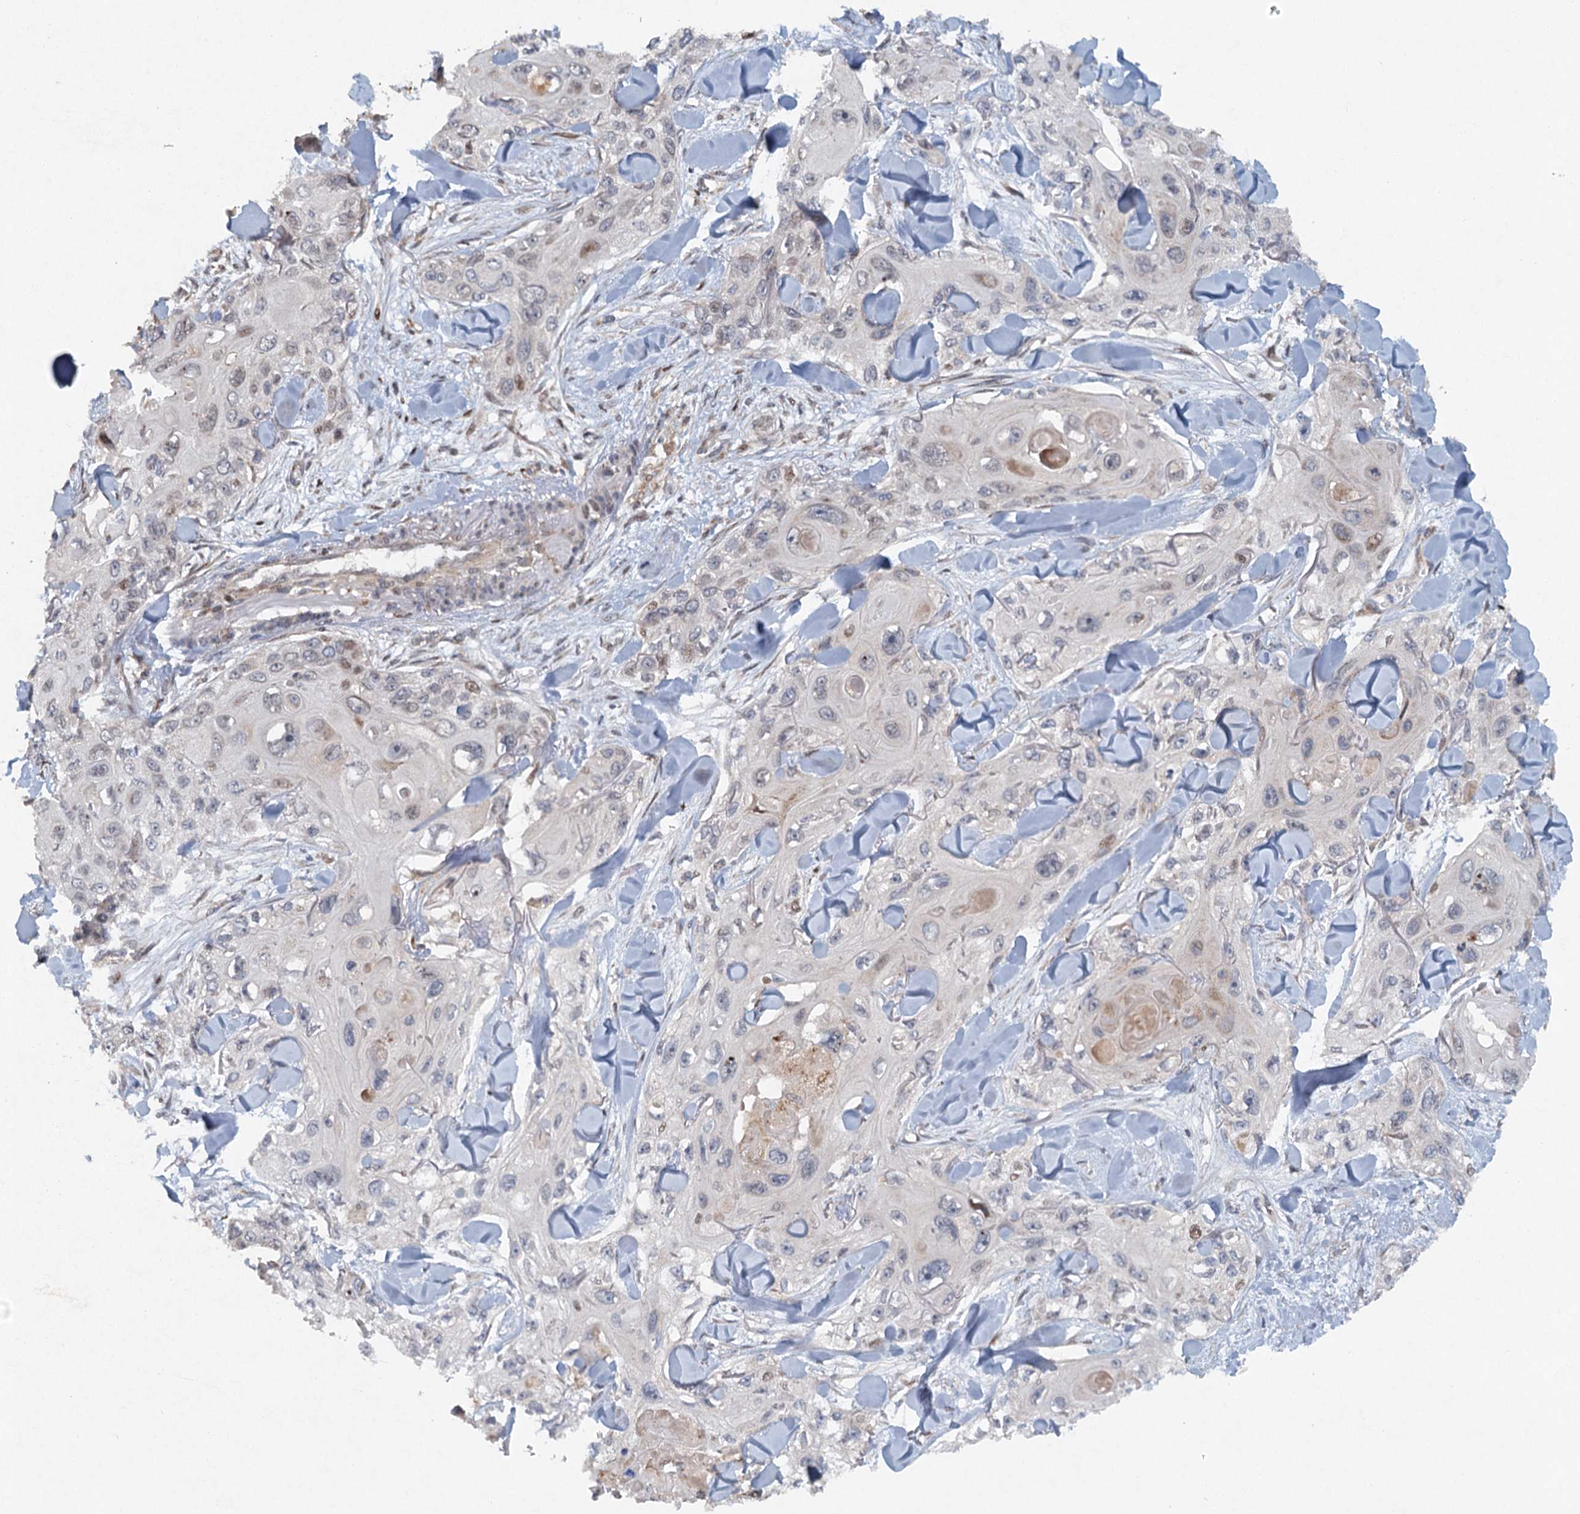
{"staining": {"intensity": "negative", "quantity": "none", "location": "none"}, "tissue": "skin cancer", "cell_type": "Tumor cells", "image_type": "cancer", "snomed": [{"axis": "morphology", "description": "Normal tissue, NOS"}, {"axis": "morphology", "description": "Squamous cell carcinoma, NOS"}, {"axis": "topography", "description": "Skin"}], "caption": "Skin cancer was stained to show a protein in brown. There is no significant expression in tumor cells.", "gene": "SRPX2", "patient": {"sex": "male", "age": 72}}